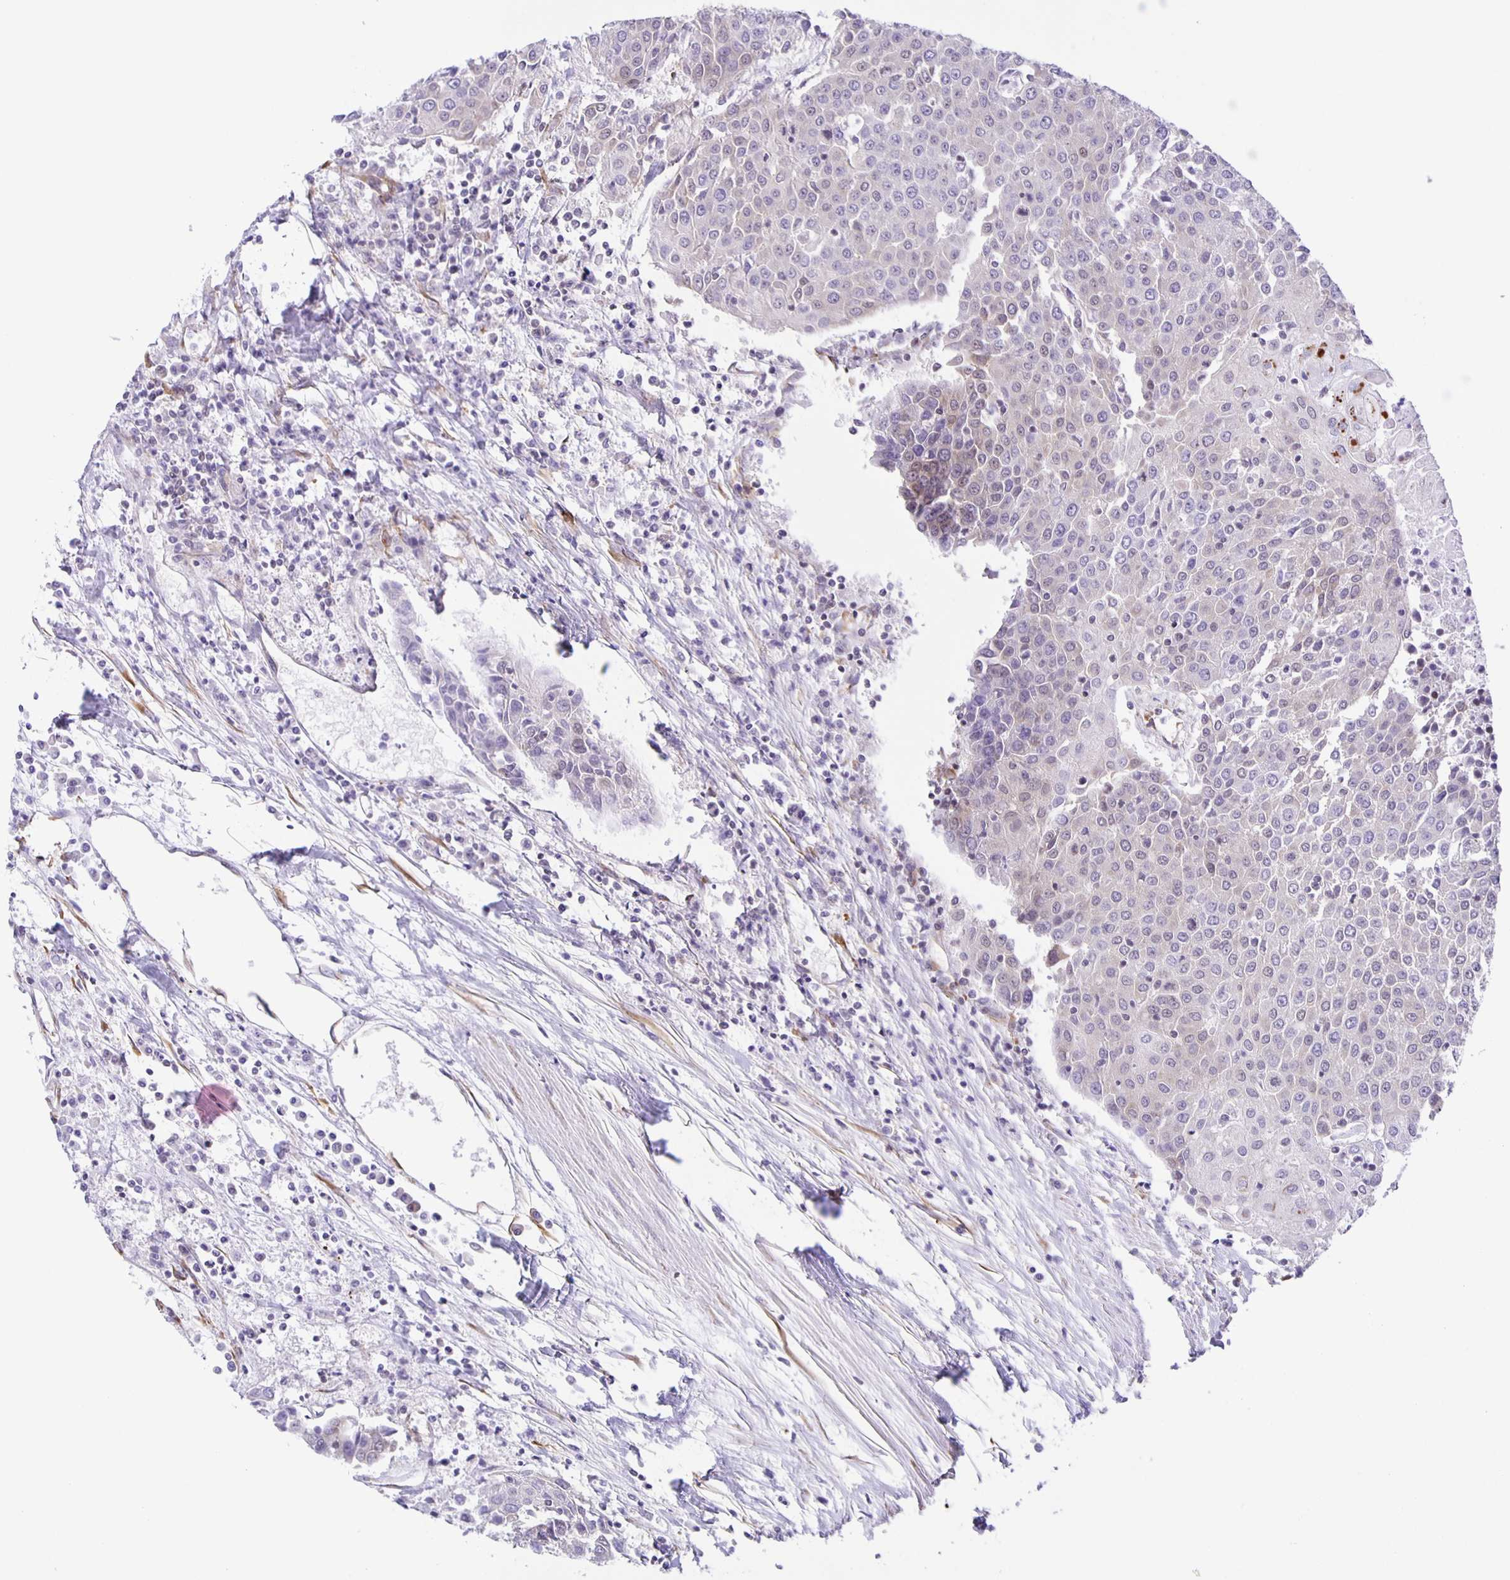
{"staining": {"intensity": "weak", "quantity": "<25%", "location": "nuclear"}, "tissue": "urothelial cancer", "cell_type": "Tumor cells", "image_type": "cancer", "snomed": [{"axis": "morphology", "description": "Urothelial carcinoma, High grade"}, {"axis": "topography", "description": "Urinary bladder"}], "caption": "Micrograph shows no protein expression in tumor cells of high-grade urothelial carcinoma tissue.", "gene": "ZRANB2", "patient": {"sex": "female", "age": 85}}